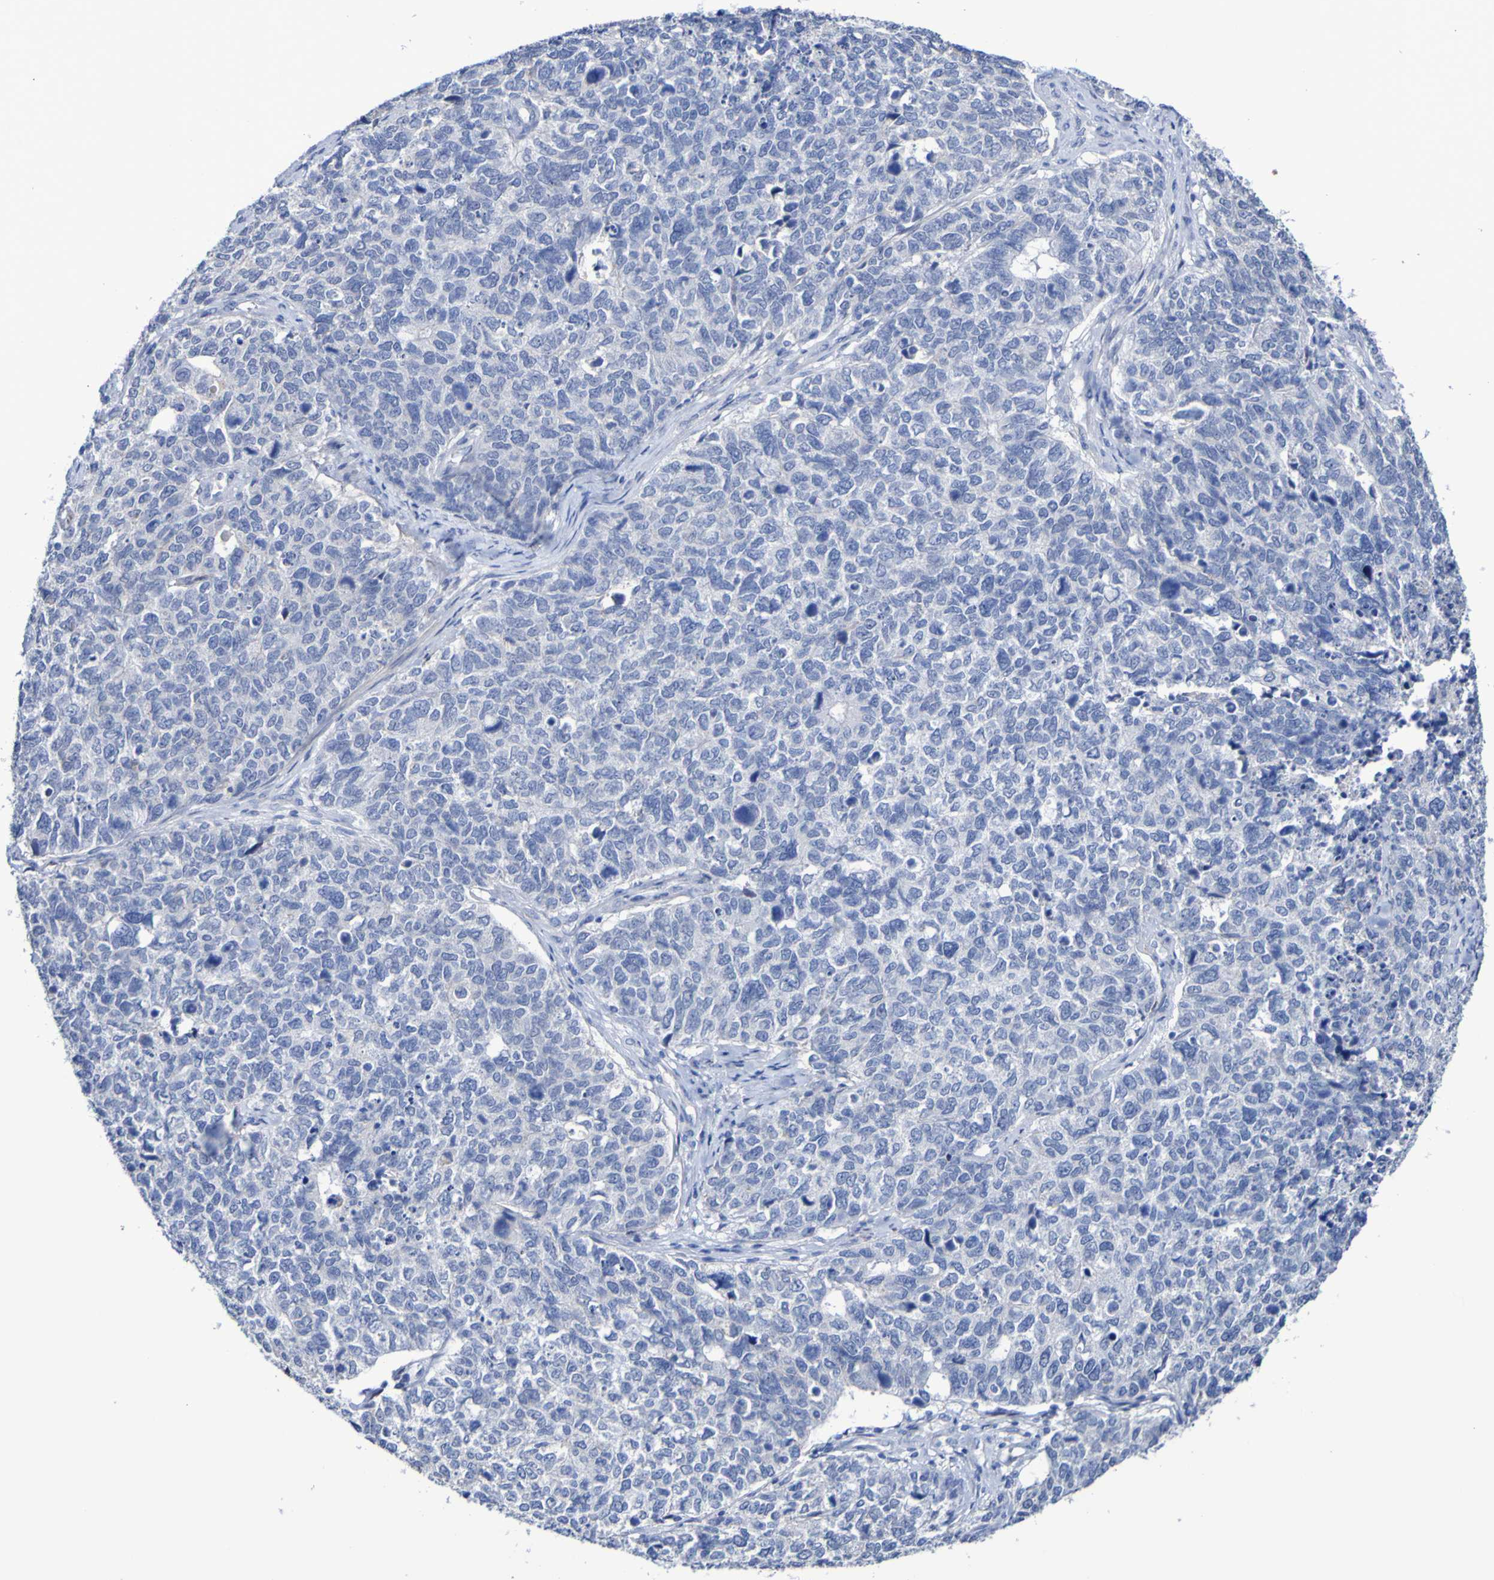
{"staining": {"intensity": "negative", "quantity": "none", "location": "none"}, "tissue": "cervical cancer", "cell_type": "Tumor cells", "image_type": "cancer", "snomed": [{"axis": "morphology", "description": "Squamous cell carcinoma, NOS"}, {"axis": "topography", "description": "Cervix"}], "caption": "Histopathology image shows no significant protein positivity in tumor cells of cervical squamous cell carcinoma.", "gene": "SGCB", "patient": {"sex": "female", "age": 63}}